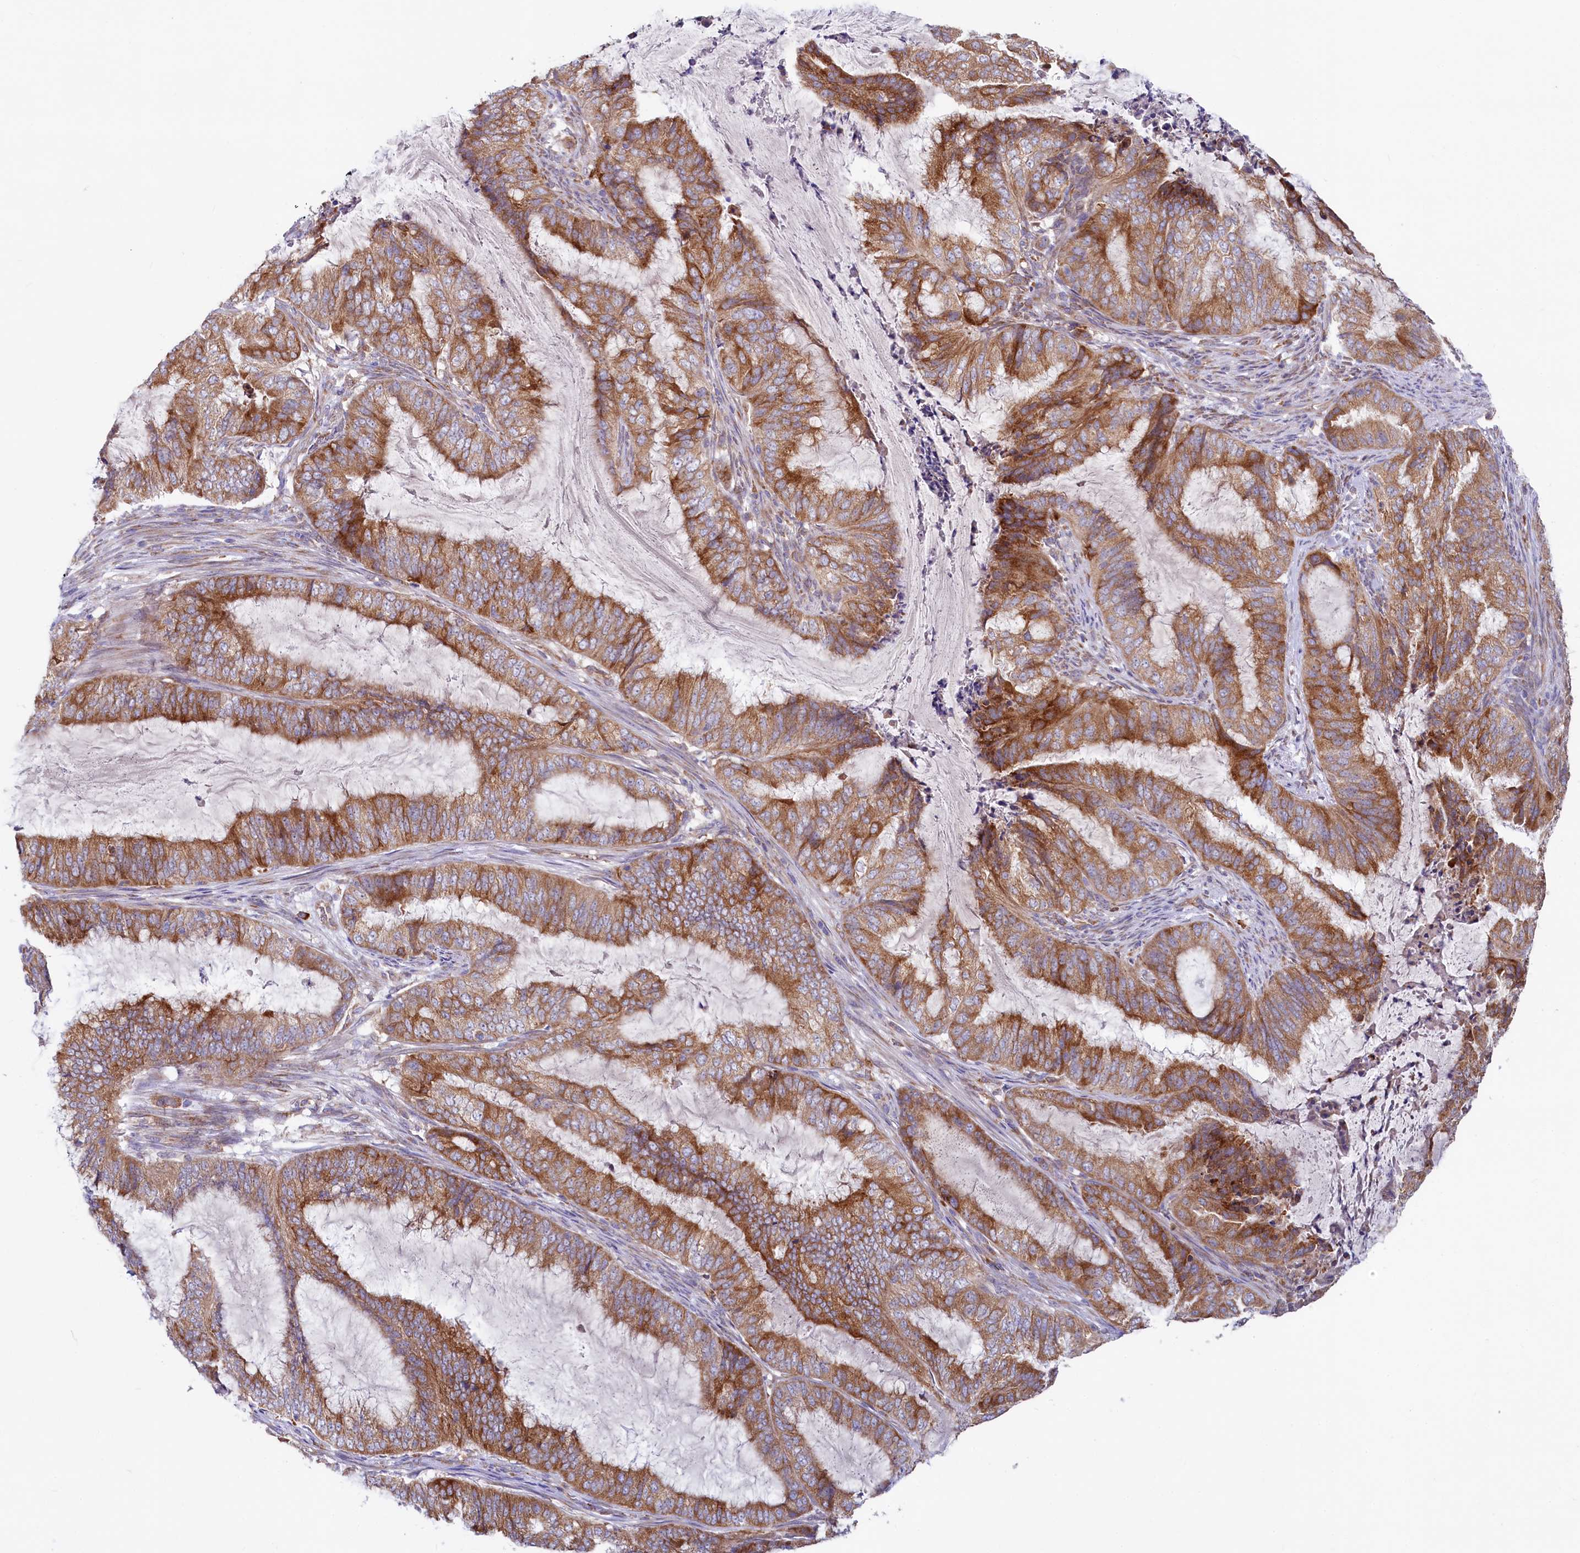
{"staining": {"intensity": "moderate", "quantity": ">75%", "location": "cytoplasmic/membranous"}, "tissue": "endometrial cancer", "cell_type": "Tumor cells", "image_type": "cancer", "snomed": [{"axis": "morphology", "description": "Adenocarcinoma, NOS"}, {"axis": "topography", "description": "Endometrium"}], "caption": "Protein expression analysis of endometrial cancer exhibits moderate cytoplasmic/membranous expression in approximately >75% of tumor cells.", "gene": "CHID1", "patient": {"sex": "female", "age": 51}}